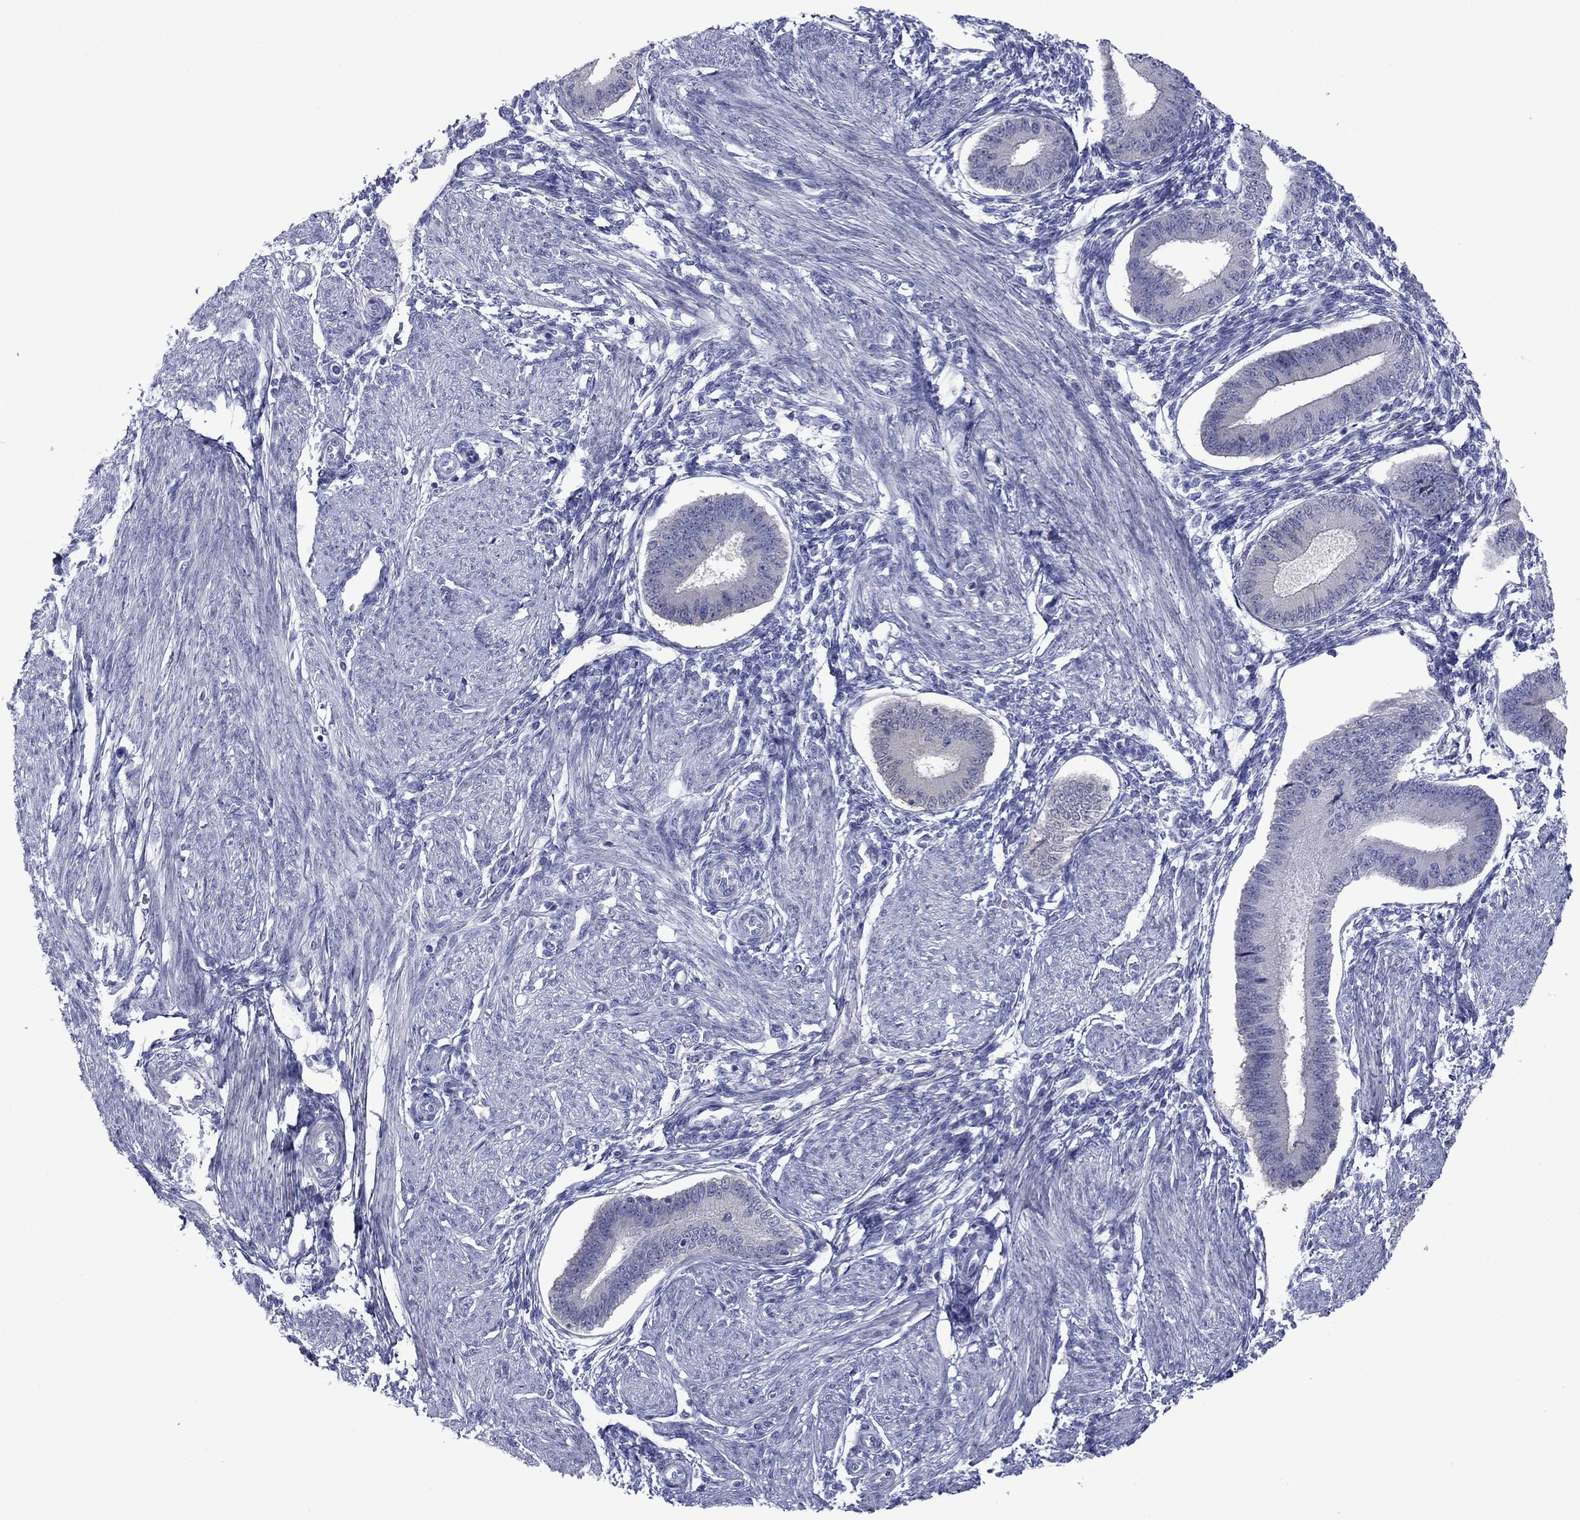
{"staining": {"intensity": "negative", "quantity": "none", "location": "none"}, "tissue": "endometrium", "cell_type": "Cells in endometrial stroma", "image_type": "normal", "snomed": [{"axis": "morphology", "description": "Normal tissue, NOS"}, {"axis": "topography", "description": "Endometrium"}], "caption": "This is a image of IHC staining of unremarkable endometrium, which shows no positivity in cells in endometrial stroma.", "gene": "TMPRSS11A", "patient": {"sex": "female", "age": 39}}